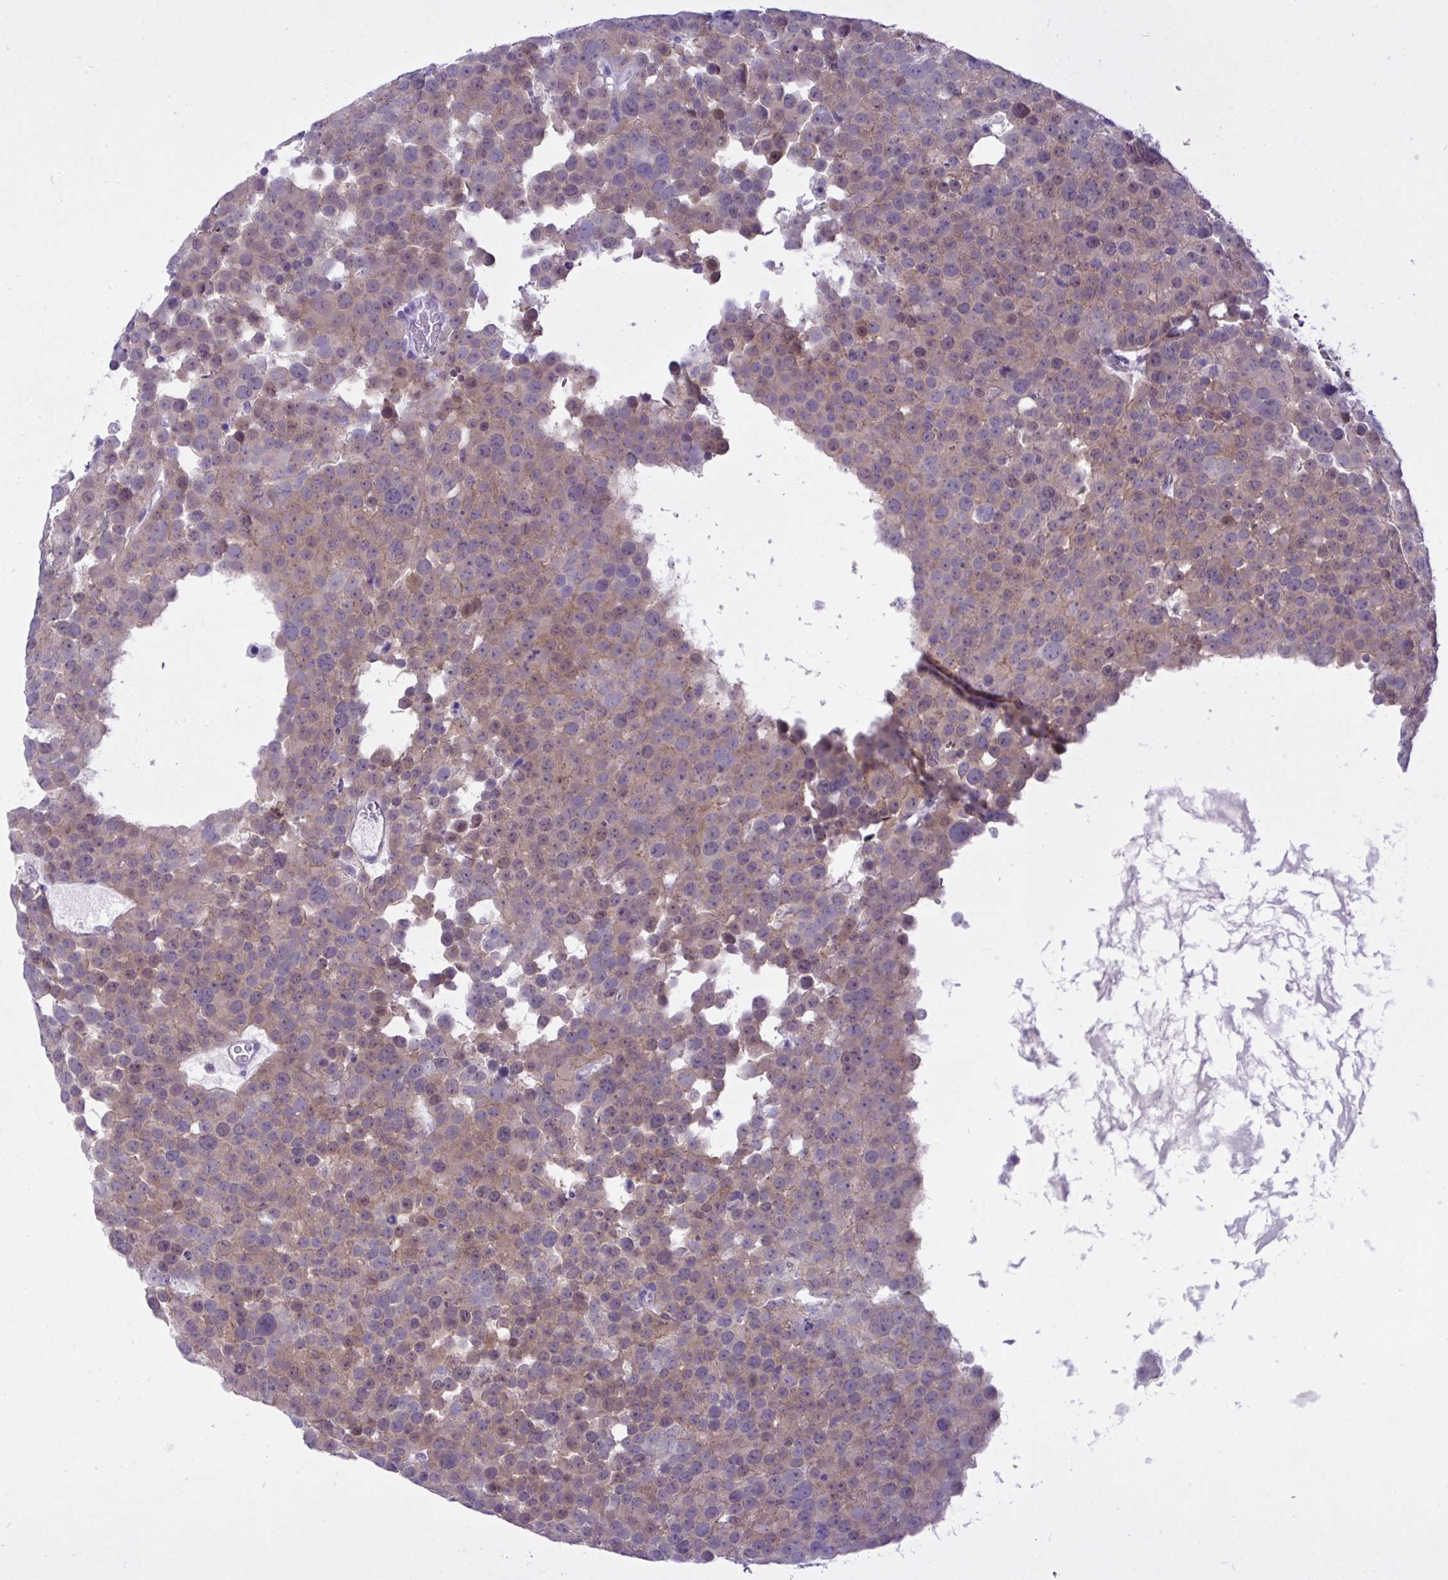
{"staining": {"intensity": "weak", "quantity": "25%-75%", "location": "cytoplasmic/membranous"}, "tissue": "testis cancer", "cell_type": "Tumor cells", "image_type": "cancer", "snomed": [{"axis": "morphology", "description": "Seminoma, NOS"}, {"axis": "topography", "description": "Testis"}], "caption": "Immunohistochemistry image of human seminoma (testis) stained for a protein (brown), which displays low levels of weak cytoplasmic/membranous staining in about 25%-75% of tumor cells.", "gene": "SNX11", "patient": {"sex": "male", "age": 71}}